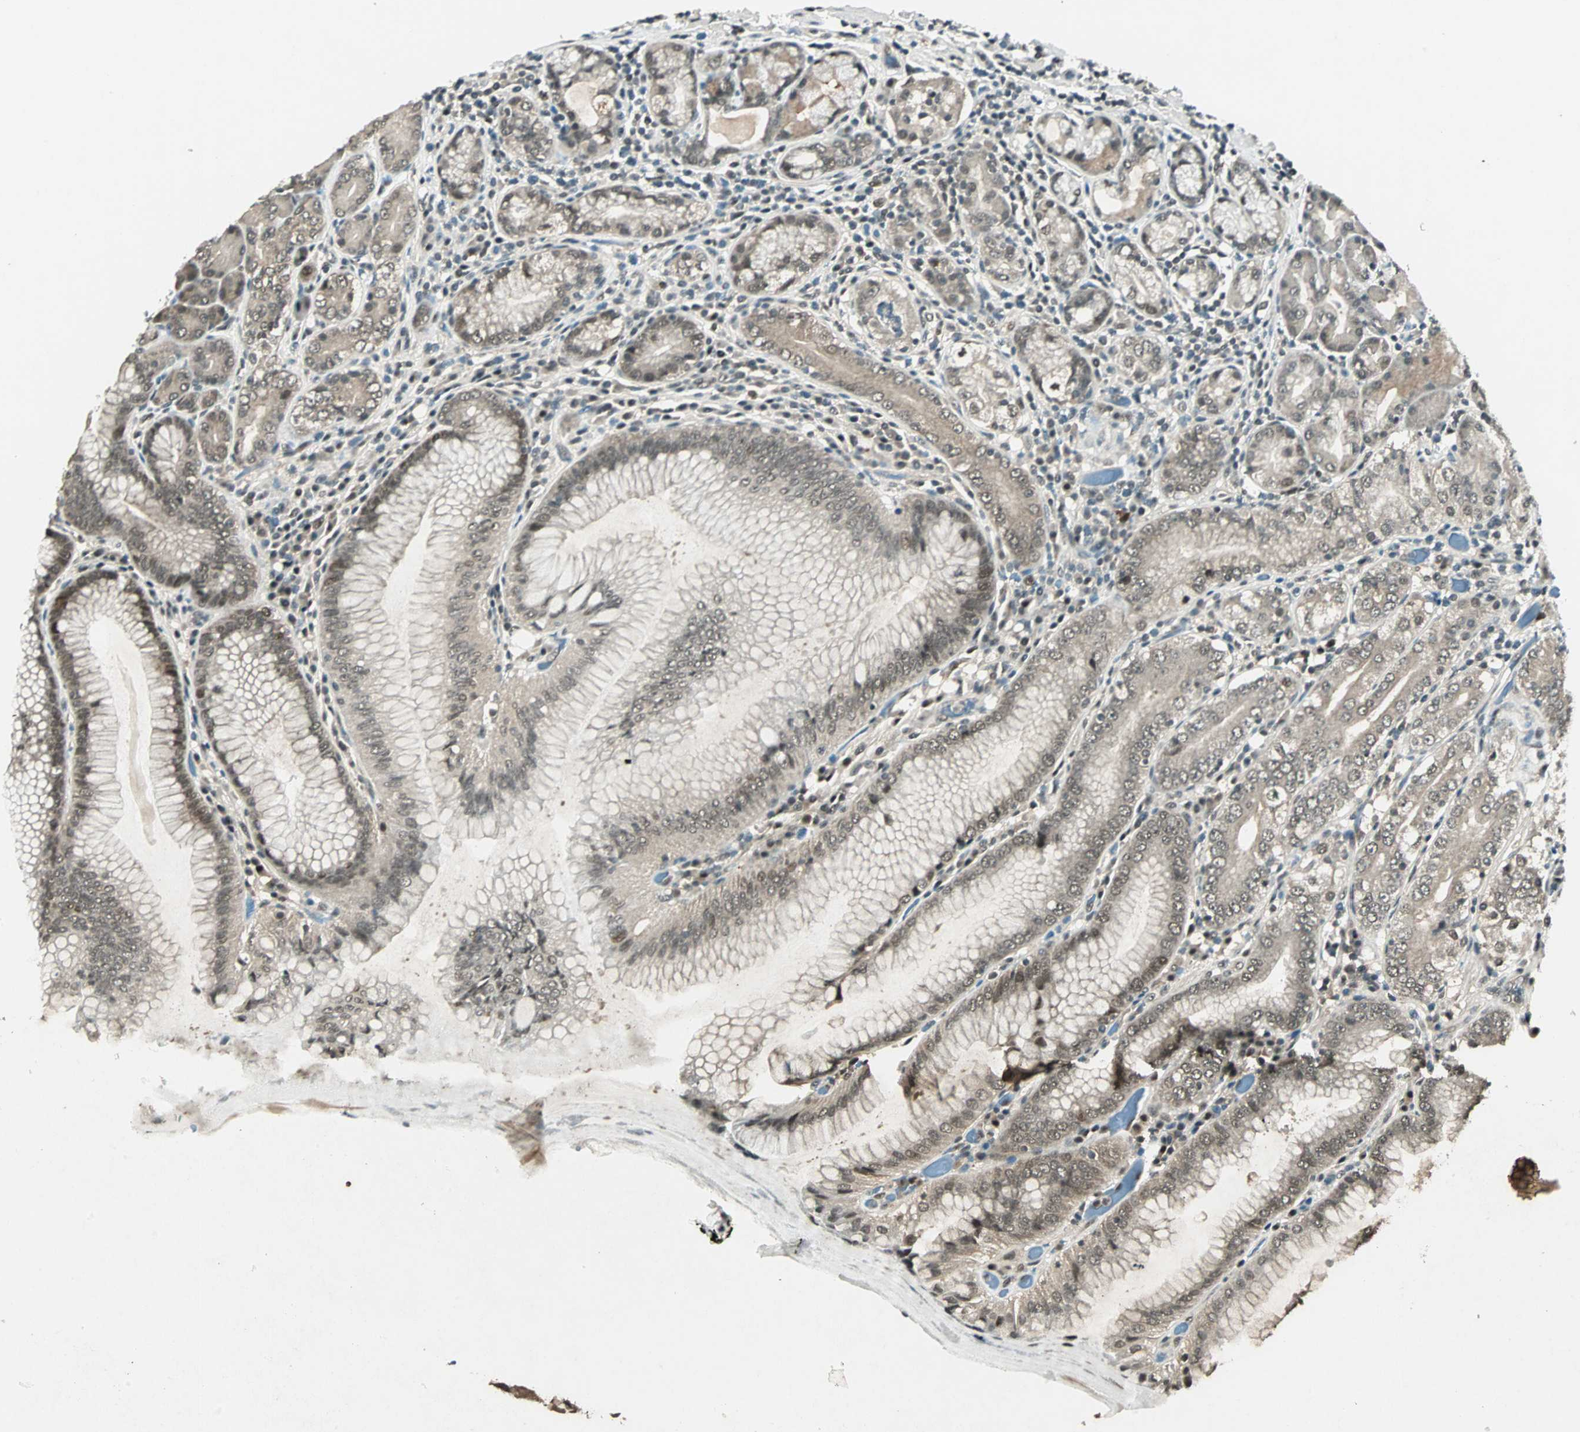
{"staining": {"intensity": "moderate", "quantity": ">75%", "location": "cytoplasmic/membranous,nuclear"}, "tissue": "stomach", "cell_type": "Glandular cells", "image_type": "normal", "snomed": [{"axis": "morphology", "description": "Normal tissue, NOS"}, {"axis": "topography", "description": "Stomach, lower"}], "caption": "Immunohistochemistry of unremarkable stomach shows medium levels of moderate cytoplasmic/membranous,nuclear positivity in approximately >75% of glandular cells.", "gene": "ZNF701", "patient": {"sex": "female", "age": 76}}